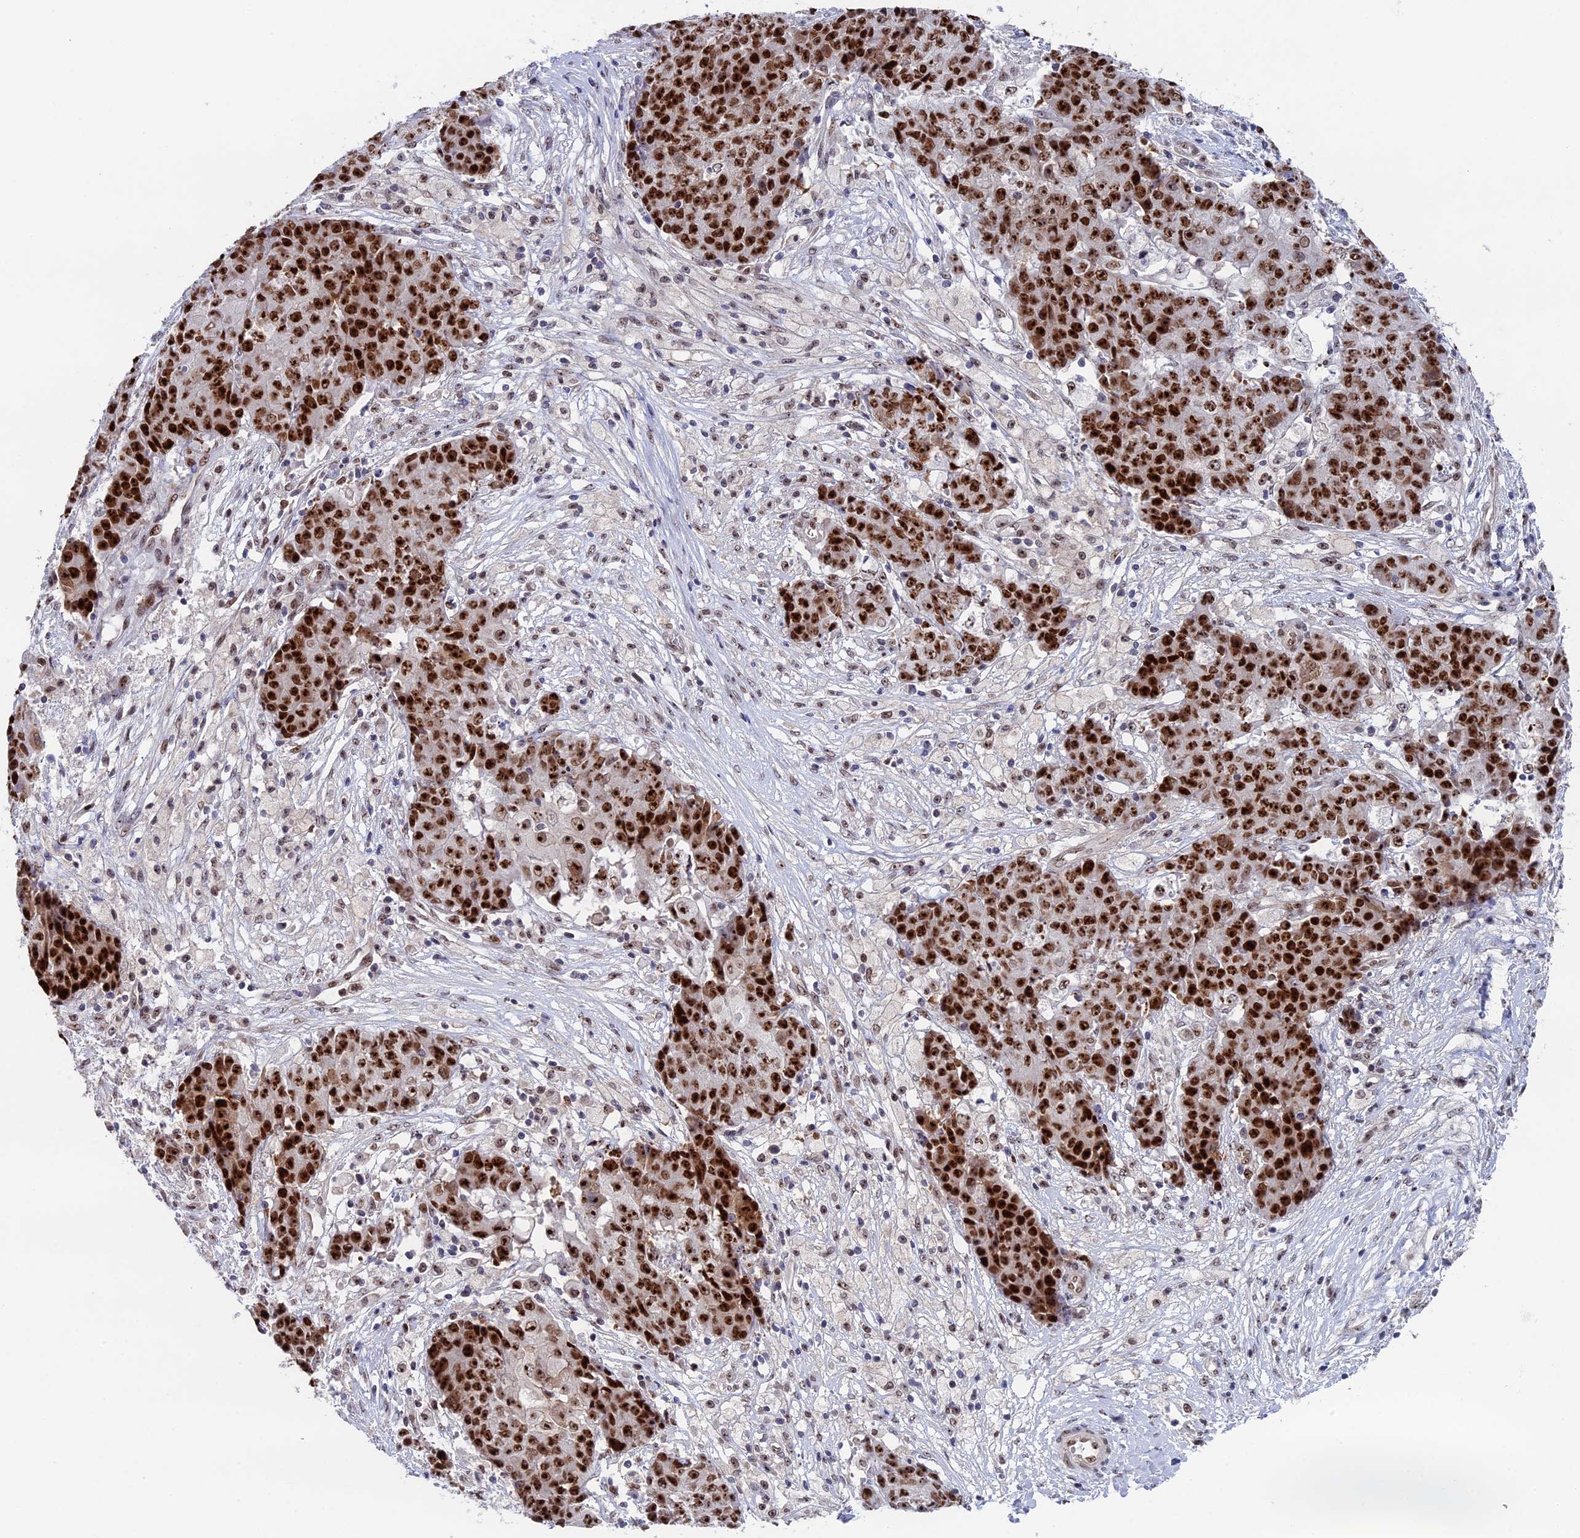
{"staining": {"intensity": "strong", "quantity": ">75%", "location": "nuclear"}, "tissue": "ovarian cancer", "cell_type": "Tumor cells", "image_type": "cancer", "snomed": [{"axis": "morphology", "description": "Carcinoma, endometroid"}, {"axis": "topography", "description": "Ovary"}], "caption": "Immunohistochemical staining of human ovarian cancer shows strong nuclear protein positivity in about >75% of tumor cells. (DAB (3,3'-diaminobenzidine) IHC with brightfield microscopy, high magnification).", "gene": "CCDC86", "patient": {"sex": "female", "age": 42}}